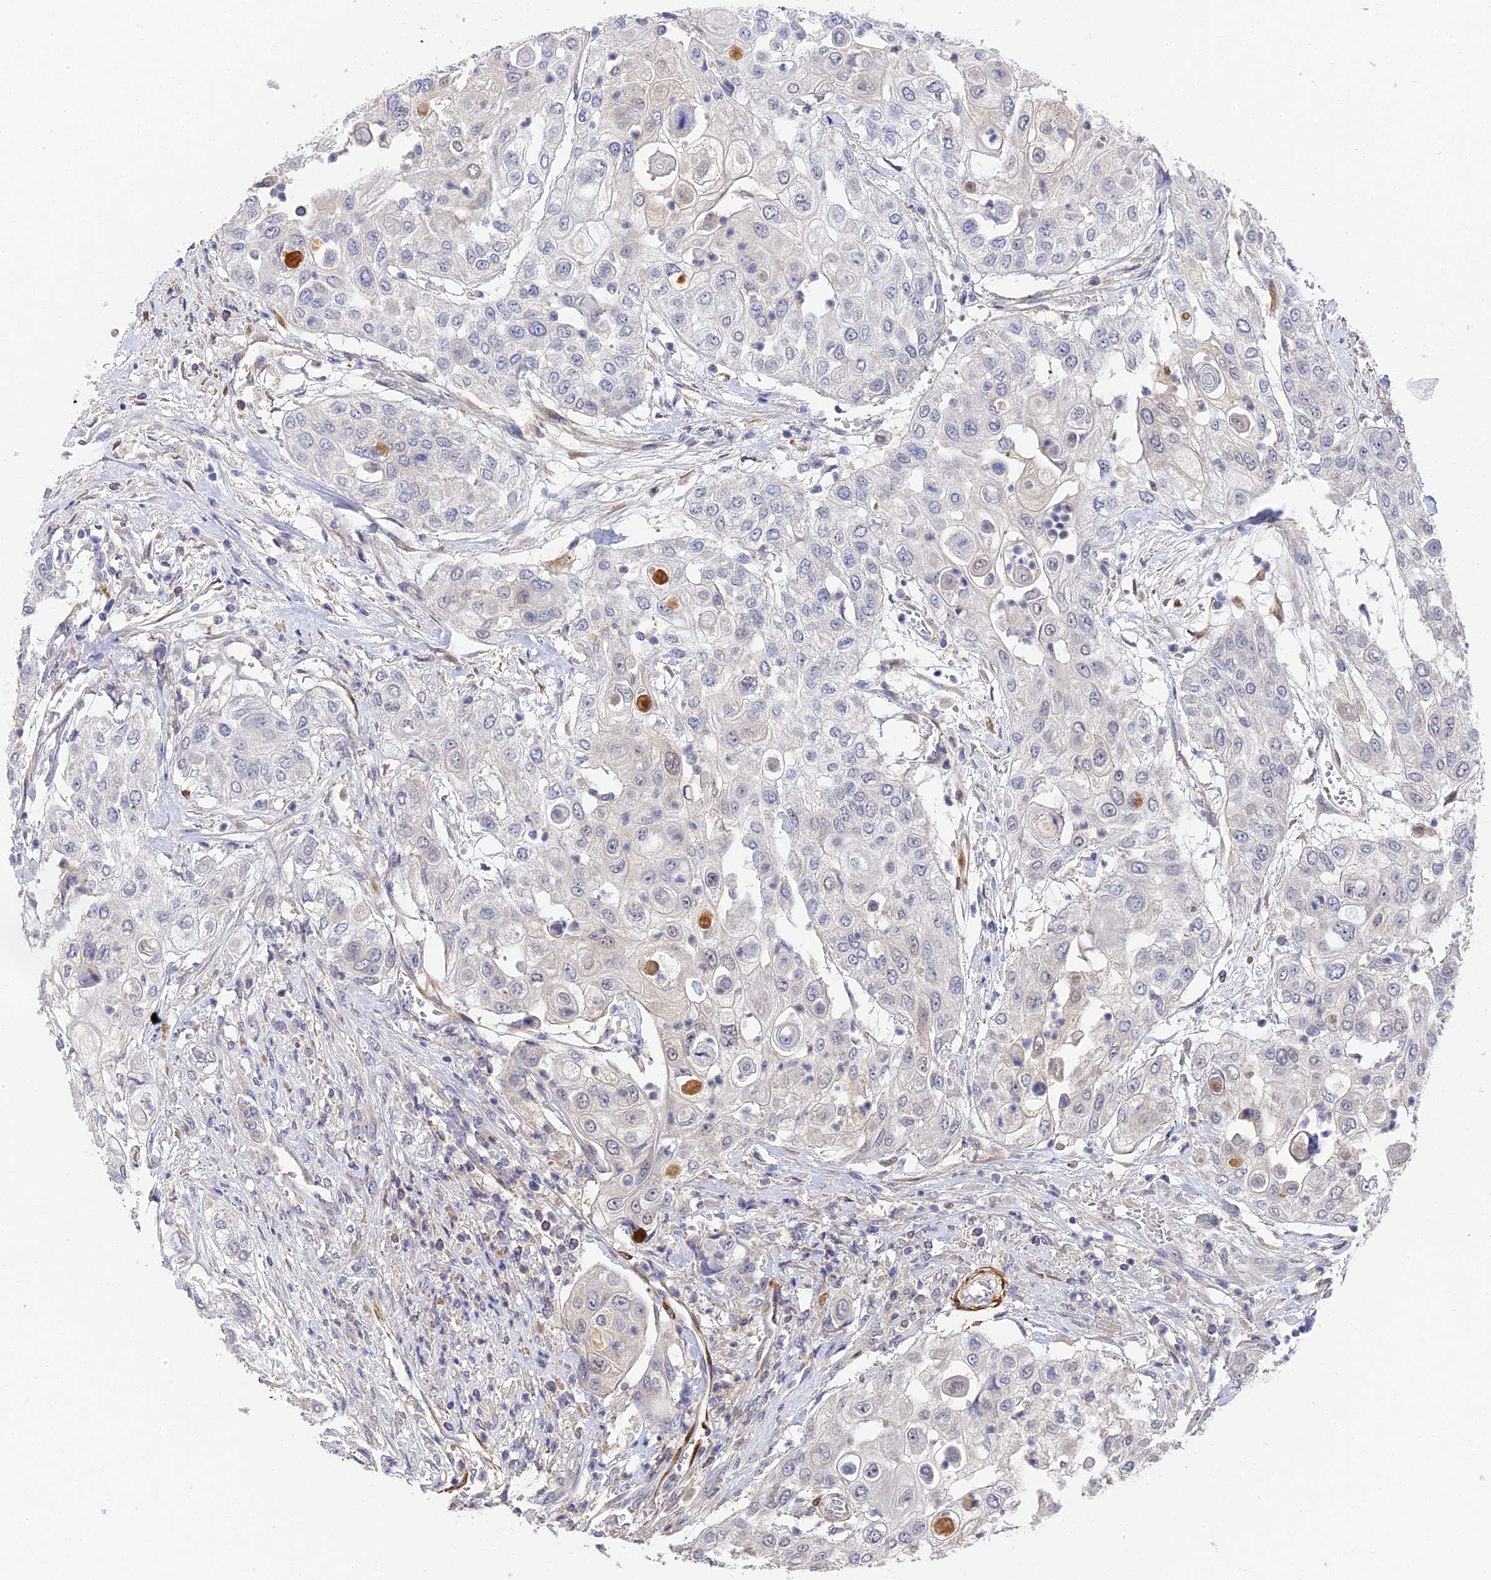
{"staining": {"intensity": "negative", "quantity": "none", "location": "none"}, "tissue": "urothelial cancer", "cell_type": "Tumor cells", "image_type": "cancer", "snomed": [{"axis": "morphology", "description": "Urothelial carcinoma, High grade"}, {"axis": "topography", "description": "Urinary bladder"}], "caption": "IHC histopathology image of human urothelial cancer stained for a protein (brown), which reveals no expression in tumor cells. Brightfield microscopy of immunohistochemistry (IHC) stained with DAB (3,3'-diaminobenzidine) (brown) and hematoxylin (blue), captured at high magnification.", "gene": "CCDC113", "patient": {"sex": "female", "age": 79}}